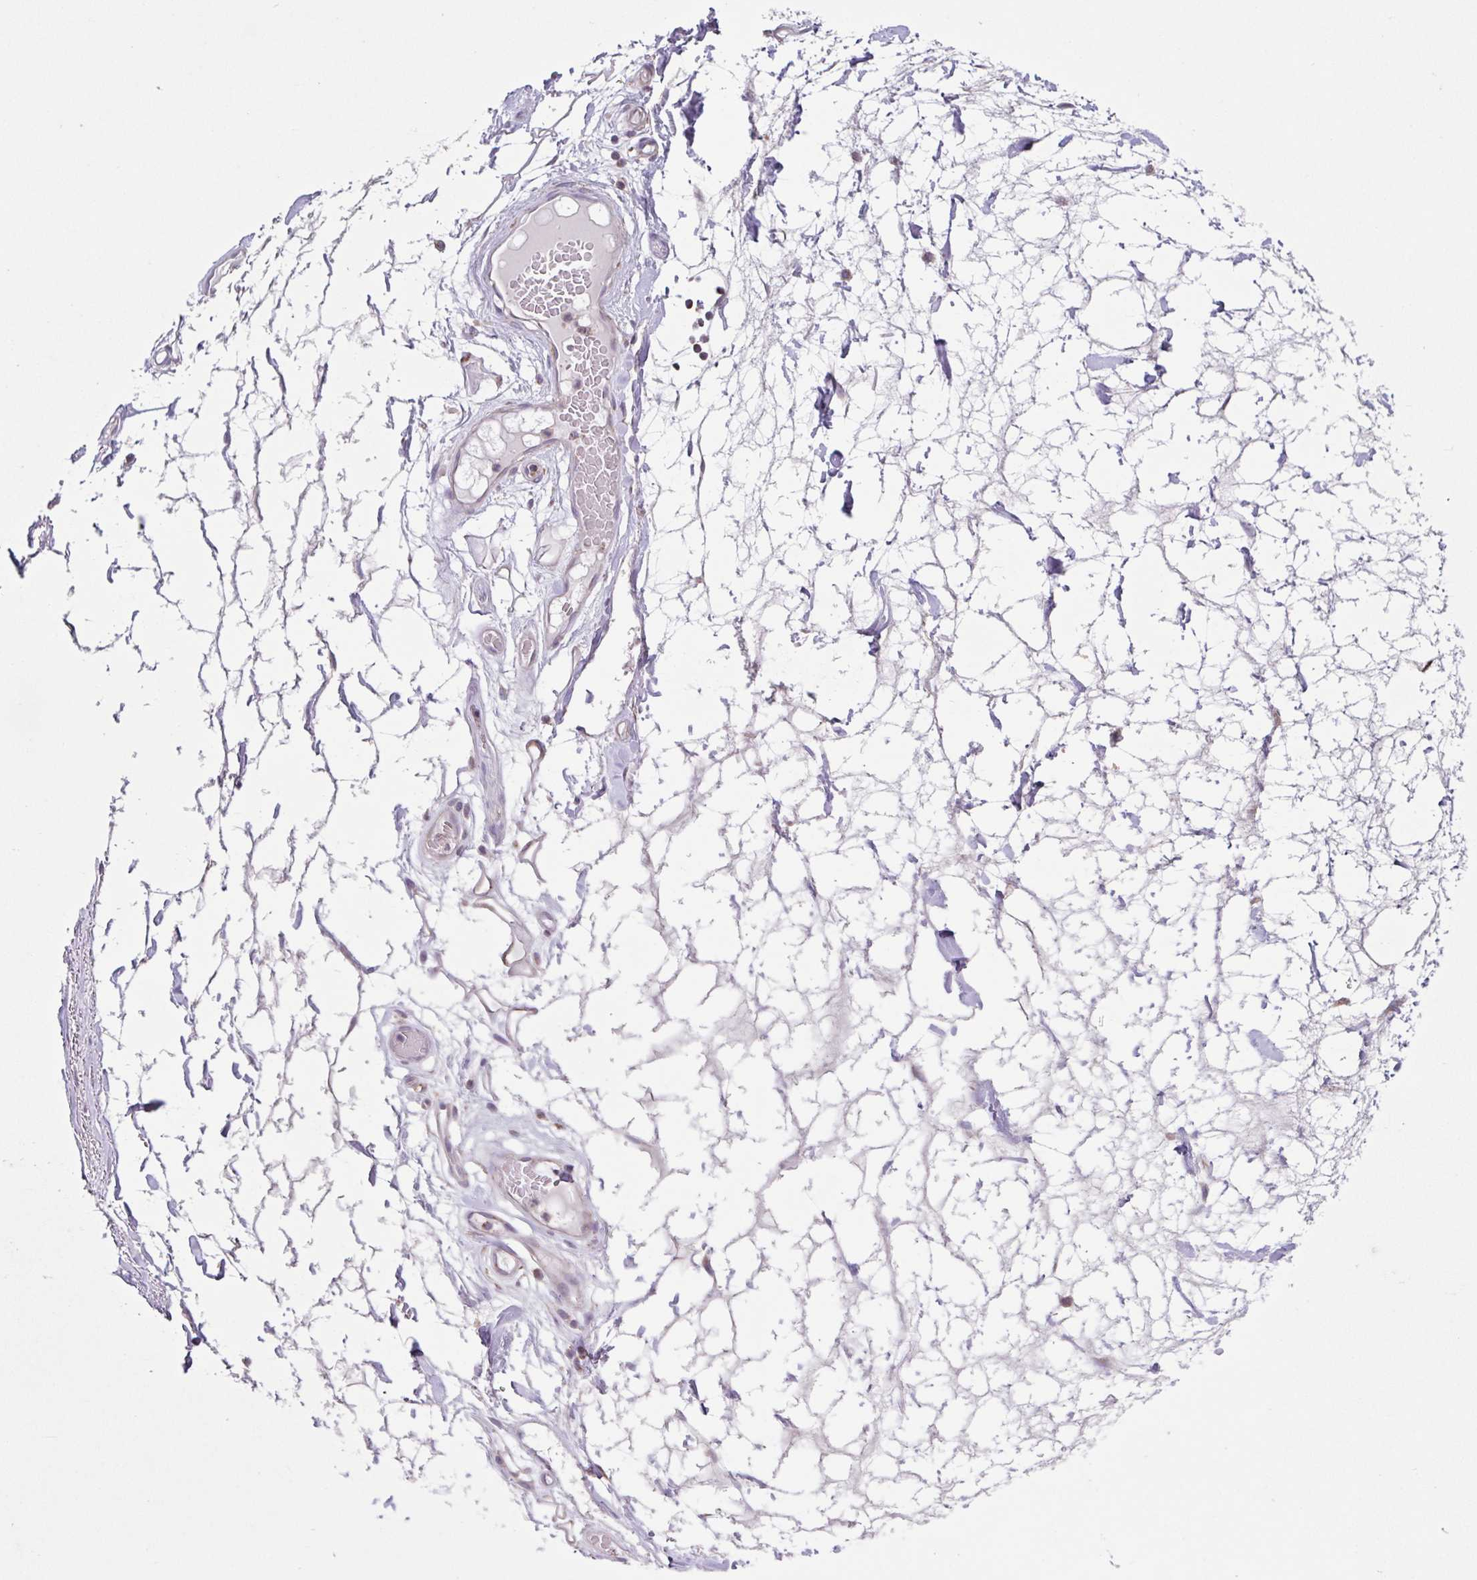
{"staining": {"intensity": "negative", "quantity": "none", "location": "none"}, "tissue": "adipose tissue", "cell_type": "Adipocytes", "image_type": "normal", "snomed": [{"axis": "morphology", "description": "Normal tissue, NOS"}, {"axis": "topography", "description": "Lymph node"}, {"axis": "topography", "description": "Cartilage tissue"}, {"axis": "topography", "description": "Nasopharynx"}], "caption": "Immunohistochemistry (IHC) histopathology image of benign adipose tissue: adipose tissue stained with DAB (3,3'-diaminobenzidine) exhibits no significant protein expression in adipocytes.", "gene": "DIP2B", "patient": {"sex": "male", "age": 63}}